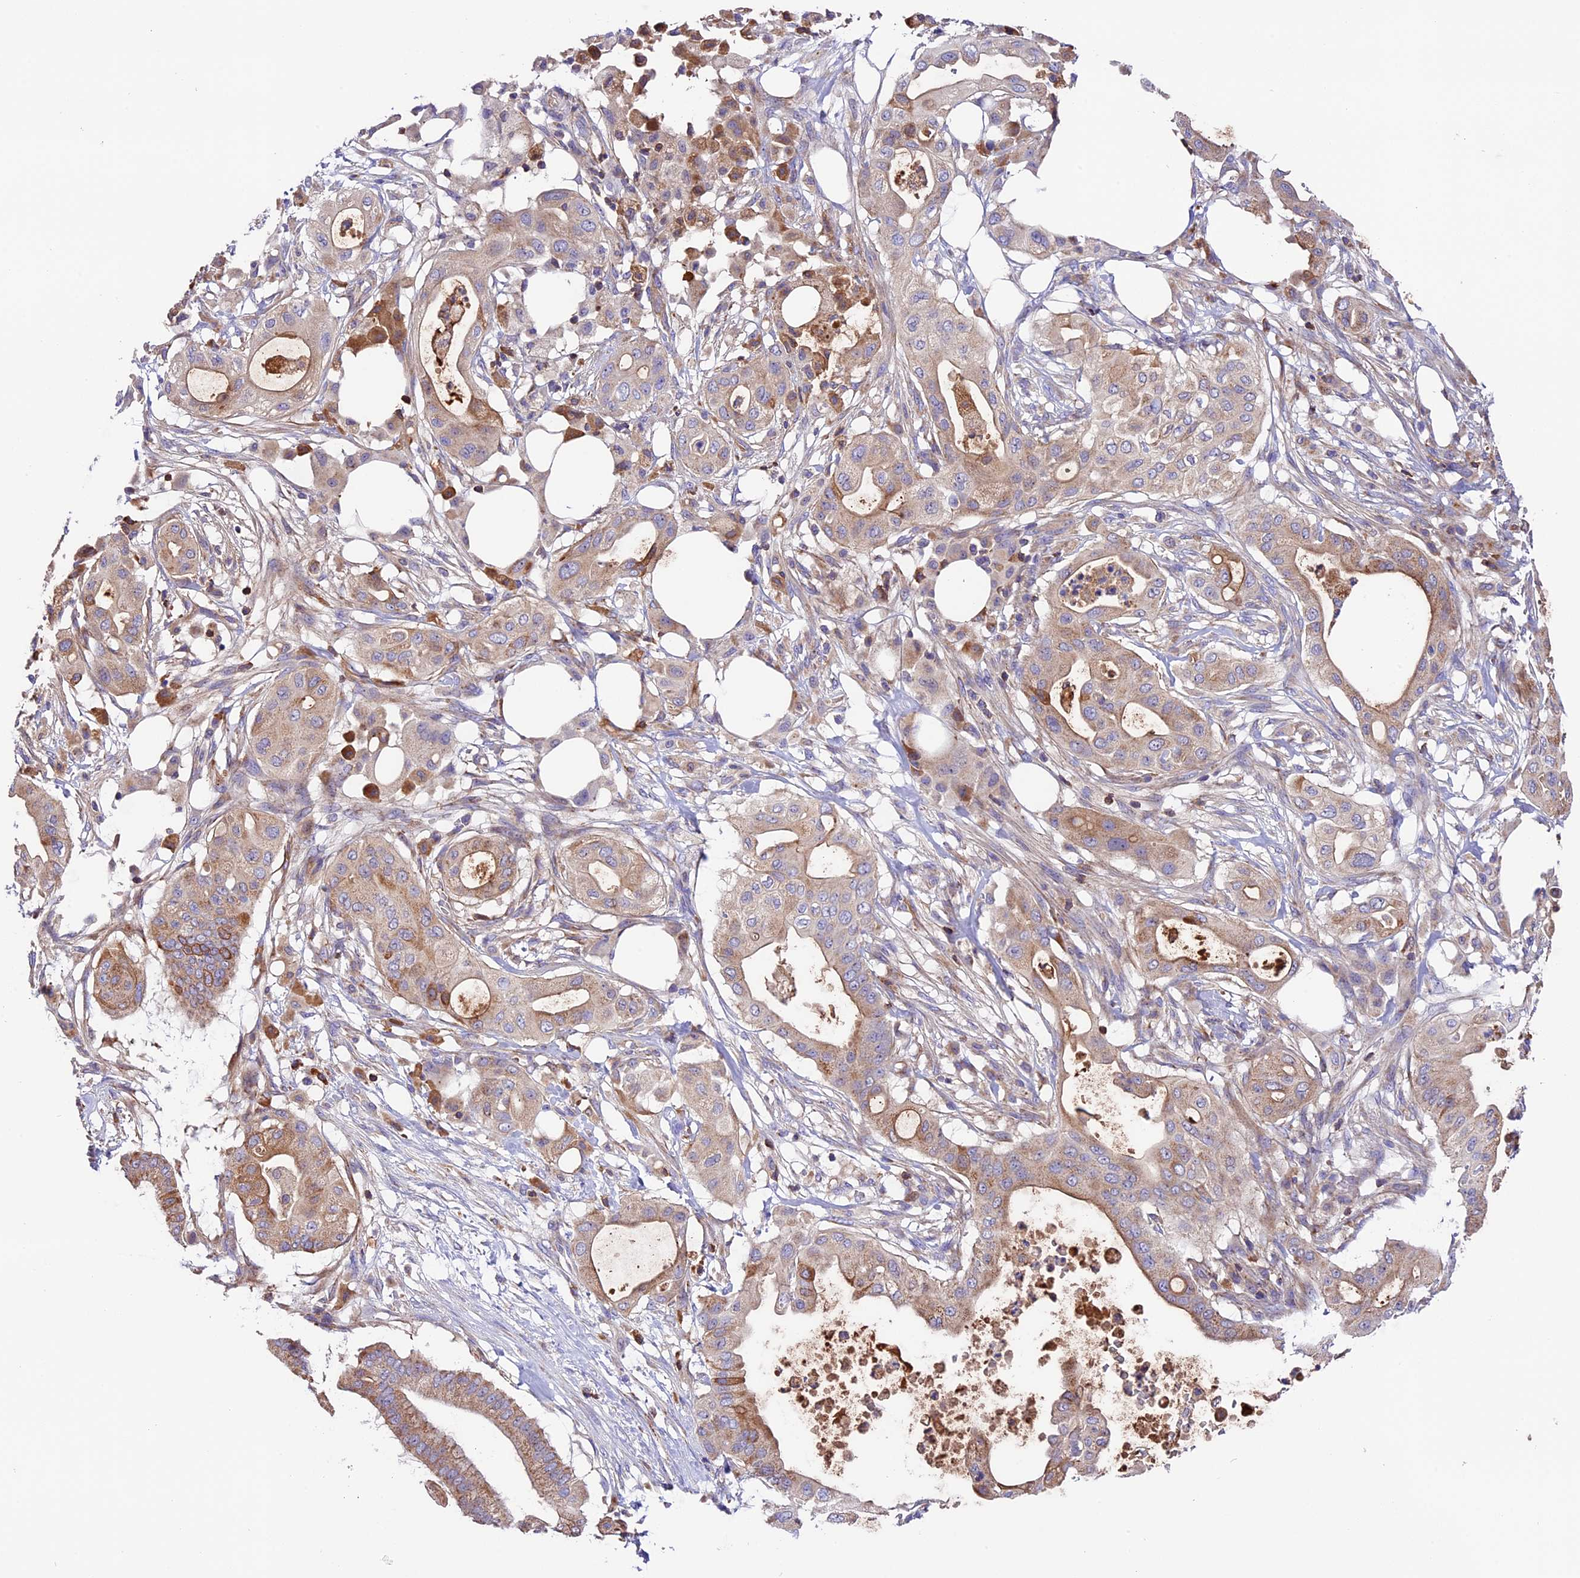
{"staining": {"intensity": "moderate", "quantity": ">75%", "location": "cytoplasmic/membranous"}, "tissue": "pancreatic cancer", "cell_type": "Tumor cells", "image_type": "cancer", "snomed": [{"axis": "morphology", "description": "Adenocarcinoma, NOS"}, {"axis": "topography", "description": "Pancreas"}], "caption": "Immunohistochemistry image of neoplastic tissue: pancreatic cancer (adenocarcinoma) stained using IHC exhibits medium levels of moderate protein expression localized specifically in the cytoplasmic/membranous of tumor cells, appearing as a cytoplasmic/membranous brown color.", "gene": "METTL22", "patient": {"sex": "male", "age": 68}}